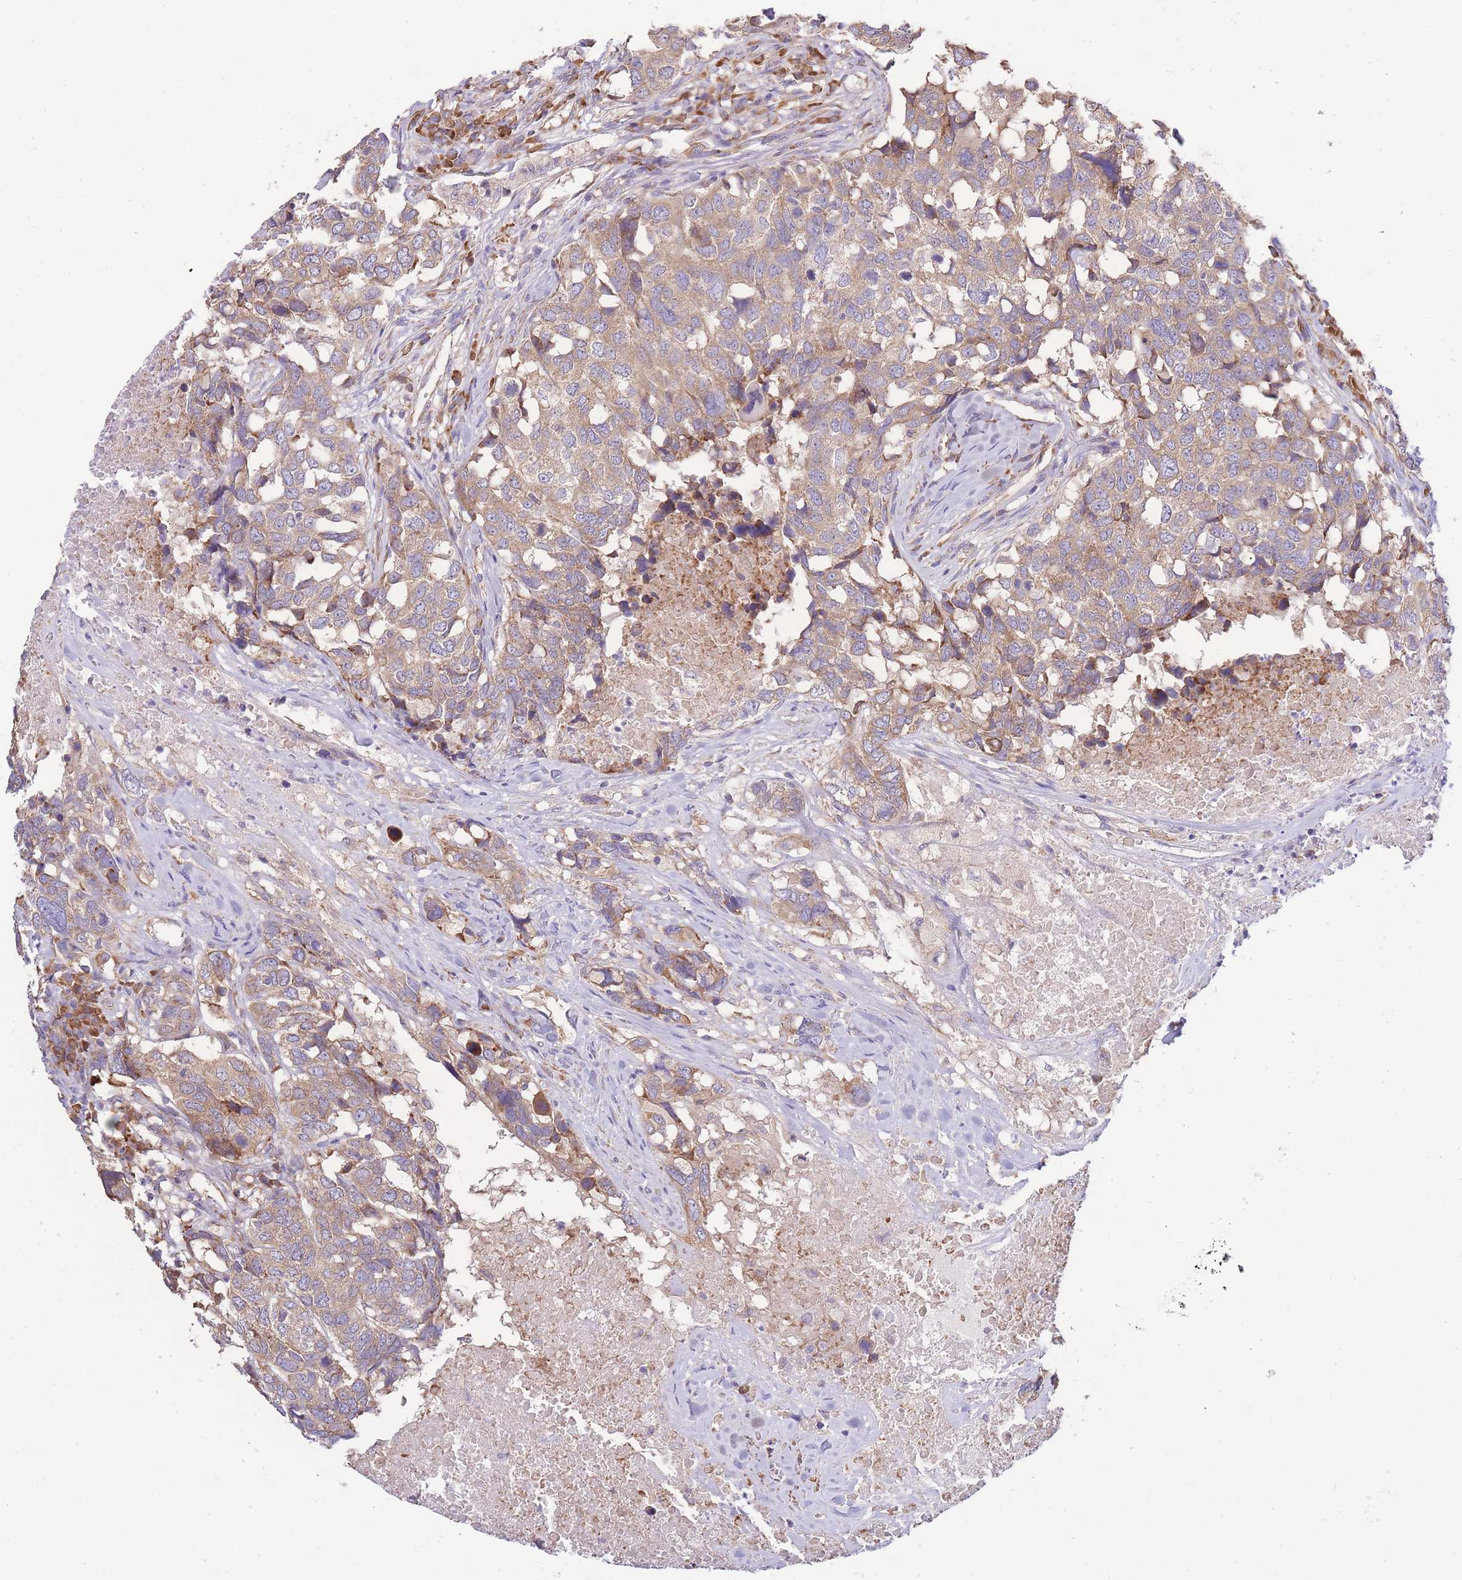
{"staining": {"intensity": "moderate", "quantity": ">75%", "location": "cytoplasmic/membranous"}, "tissue": "head and neck cancer", "cell_type": "Tumor cells", "image_type": "cancer", "snomed": [{"axis": "morphology", "description": "Squamous cell carcinoma, NOS"}, {"axis": "topography", "description": "Head-Neck"}], "caption": "High-power microscopy captured an immunohistochemistry (IHC) micrograph of head and neck cancer, revealing moderate cytoplasmic/membranous expression in approximately >75% of tumor cells.", "gene": "BEX1", "patient": {"sex": "male", "age": 66}}